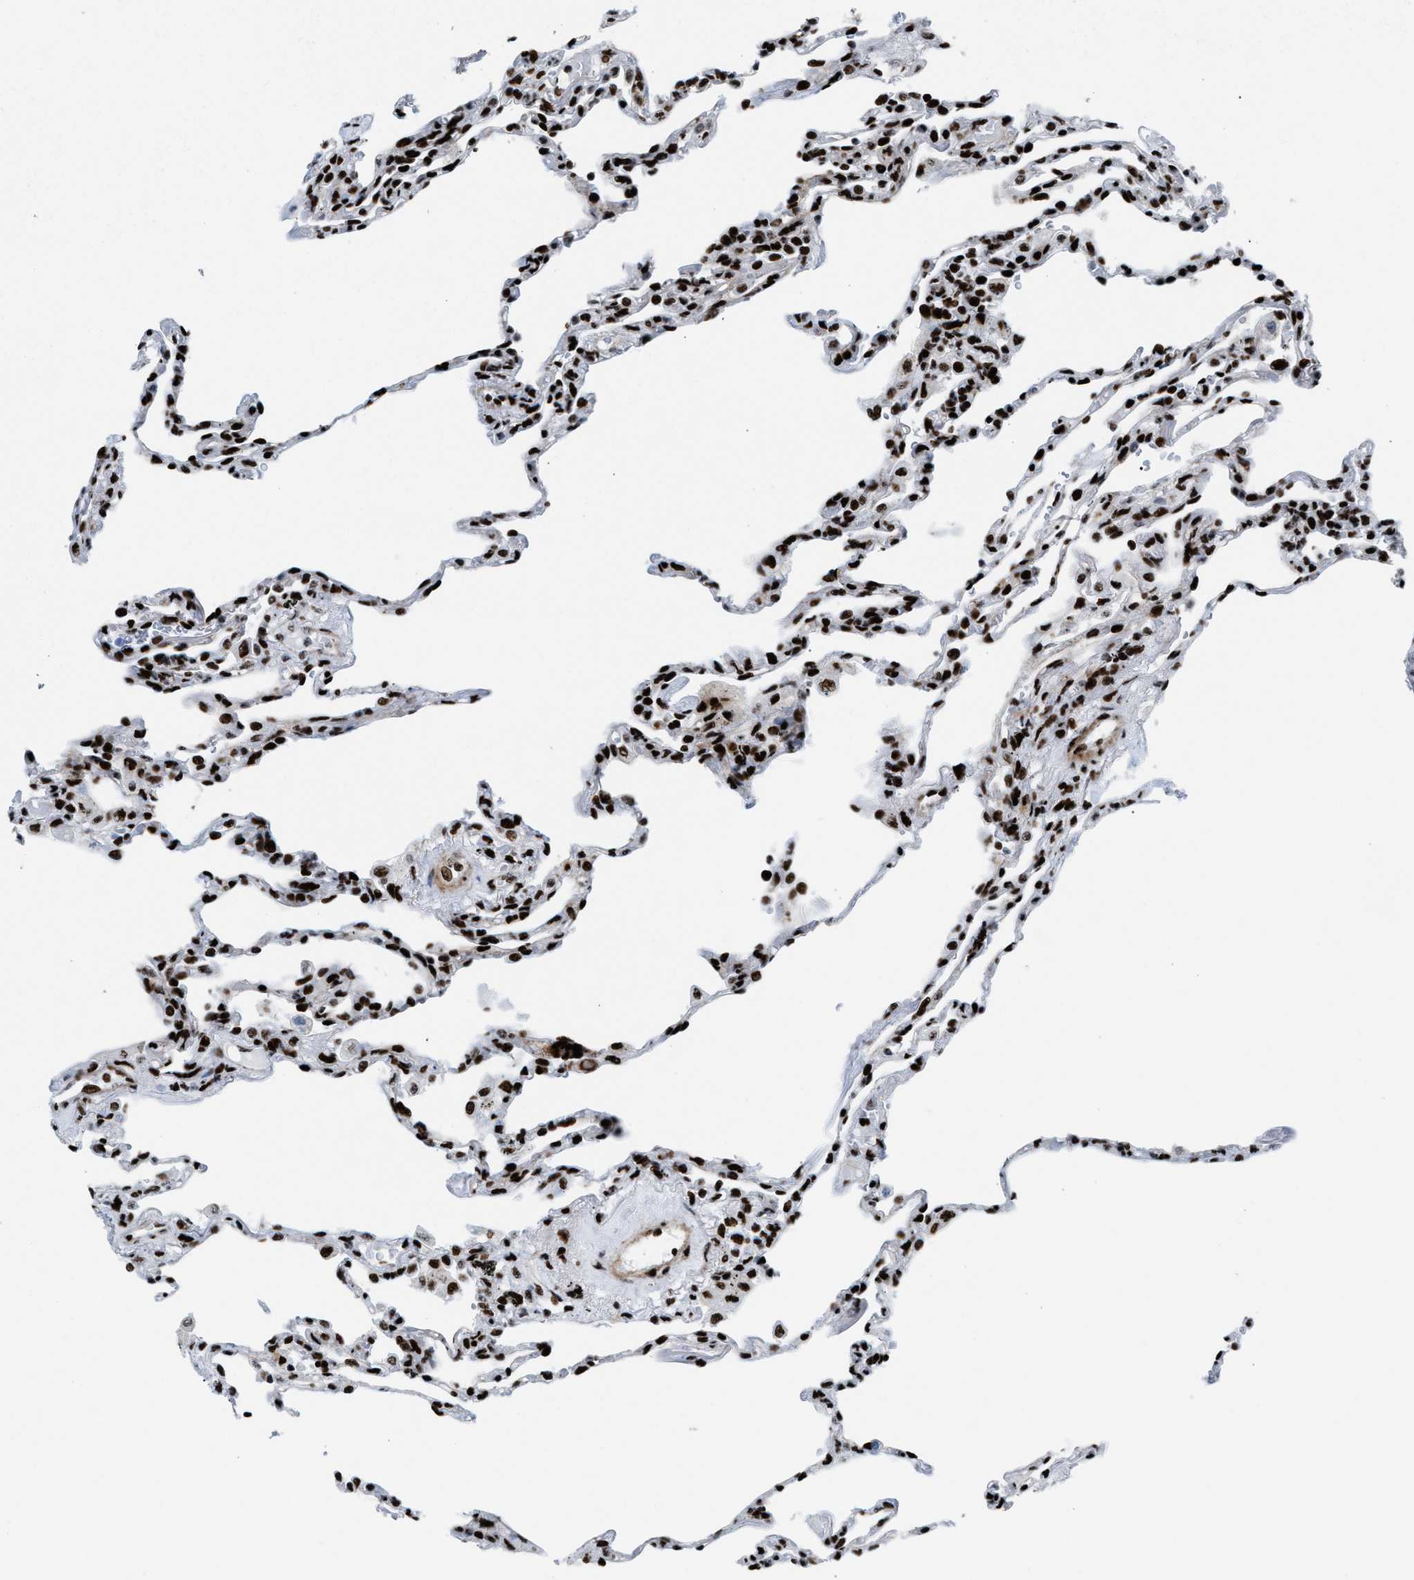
{"staining": {"intensity": "strong", "quantity": ">75%", "location": "nuclear"}, "tissue": "lung", "cell_type": "Alveolar cells", "image_type": "normal", "snomed": [{"axis": "morphology", "description": "Normal tissue, NOS"}, {"axis": "topography", "description": "Lung"}], "caption": "IHC of normal human lung reveals high levels of strong nuclear staining in approximately >75% of alveolar cells.", "gene": "NONO", "patient": {"sex": "male", "age": 59}}